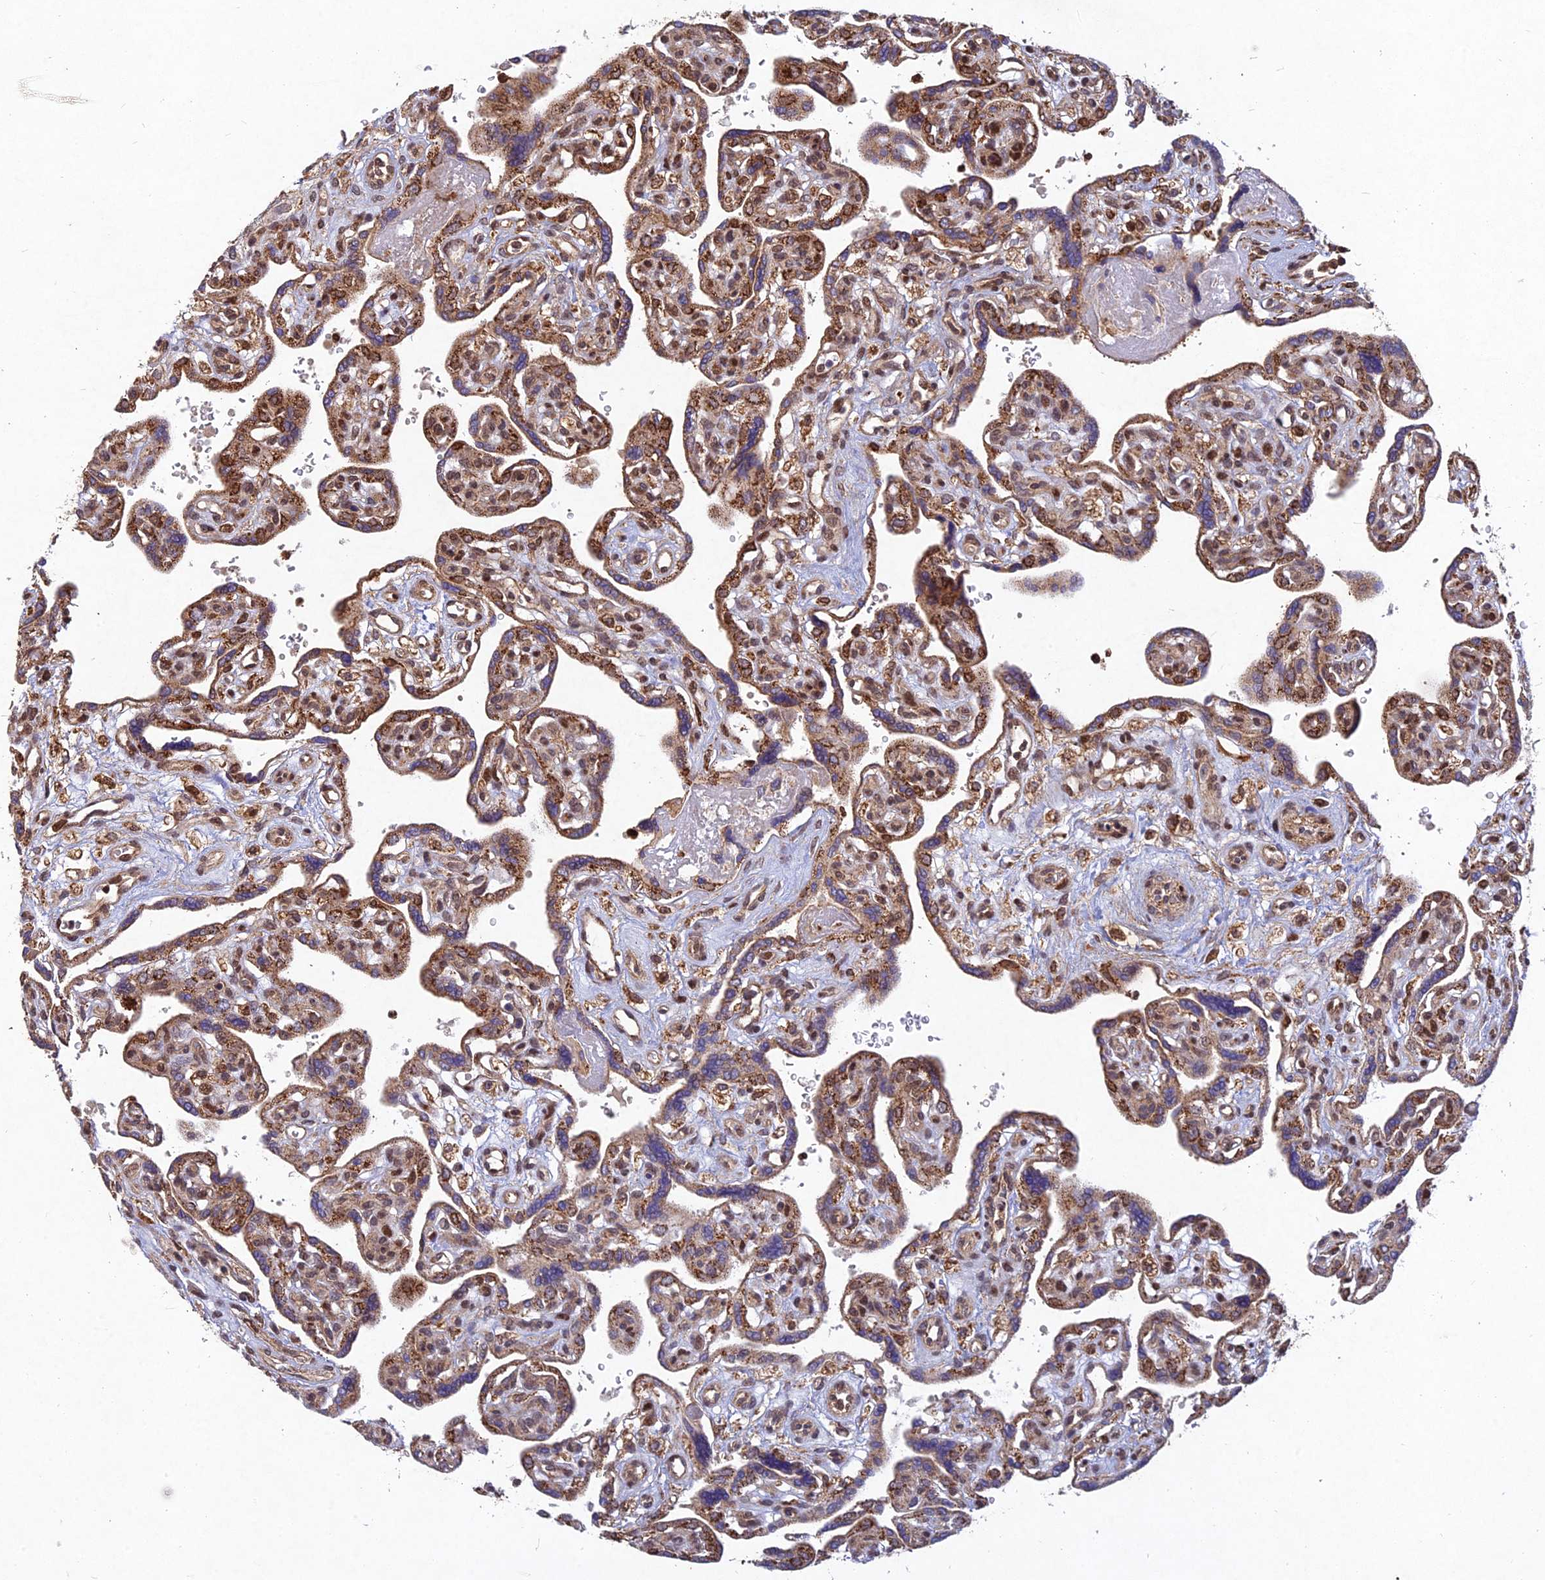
{"staining": {"intensity": "moderate", "quantity": "<25%", "location": "cytoplasmic/membranous,nuclear"}, "tissue": "placenta", "cell_type": "Trophoblastic cells", "image_type": "normal", "snomed": [{"axis": "morphology", "description": "Normal tissue, NOS"}, {"axis": "topography", "description": "Placenta"}], "caption": "A high-resolution image shows immunohistochemistry staining of benign placenta, which displays moderate cytoplasmic/membranous,nuclear staining in approximately <25% of trophoblastic cells. The protein is shown in brown color, while the nuclei are stained blue.", "gene": "RELCH", "patient": {"sex": "female", "age": 39}}